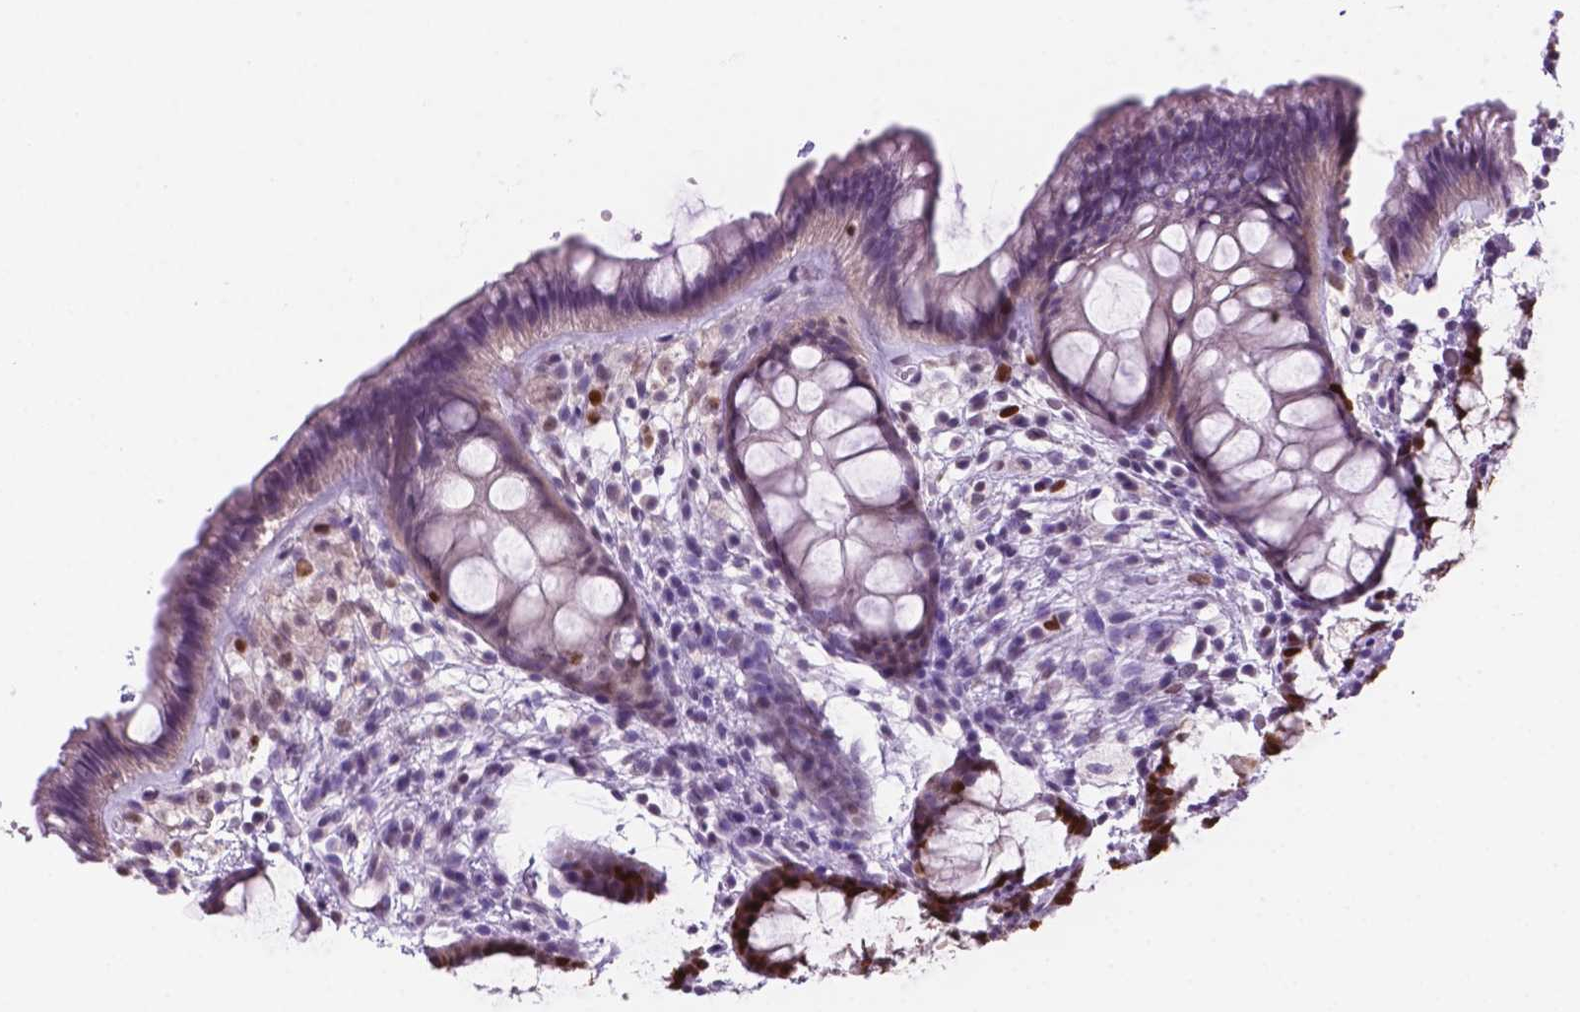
{"staining": {"intensity": "strong", "quantity": "25%-75%", "location": "nuclear"}, "tissue": "rectum", "cell_type": "Glandular cells", "image_type": "normal", "snomed": [{"axis": "morphology", "description": "Normal tissue, NOS"}, {"axis": "topography", "description": "Rectum"}], "caption": "DAB immunohistochemical staining of normal human rectum demonstrates strong nuclear protein positivity in about 25%-75% of glandular cells.", "gene": "NCAPH2", "patient": {"sex": "female", "age": 62}}